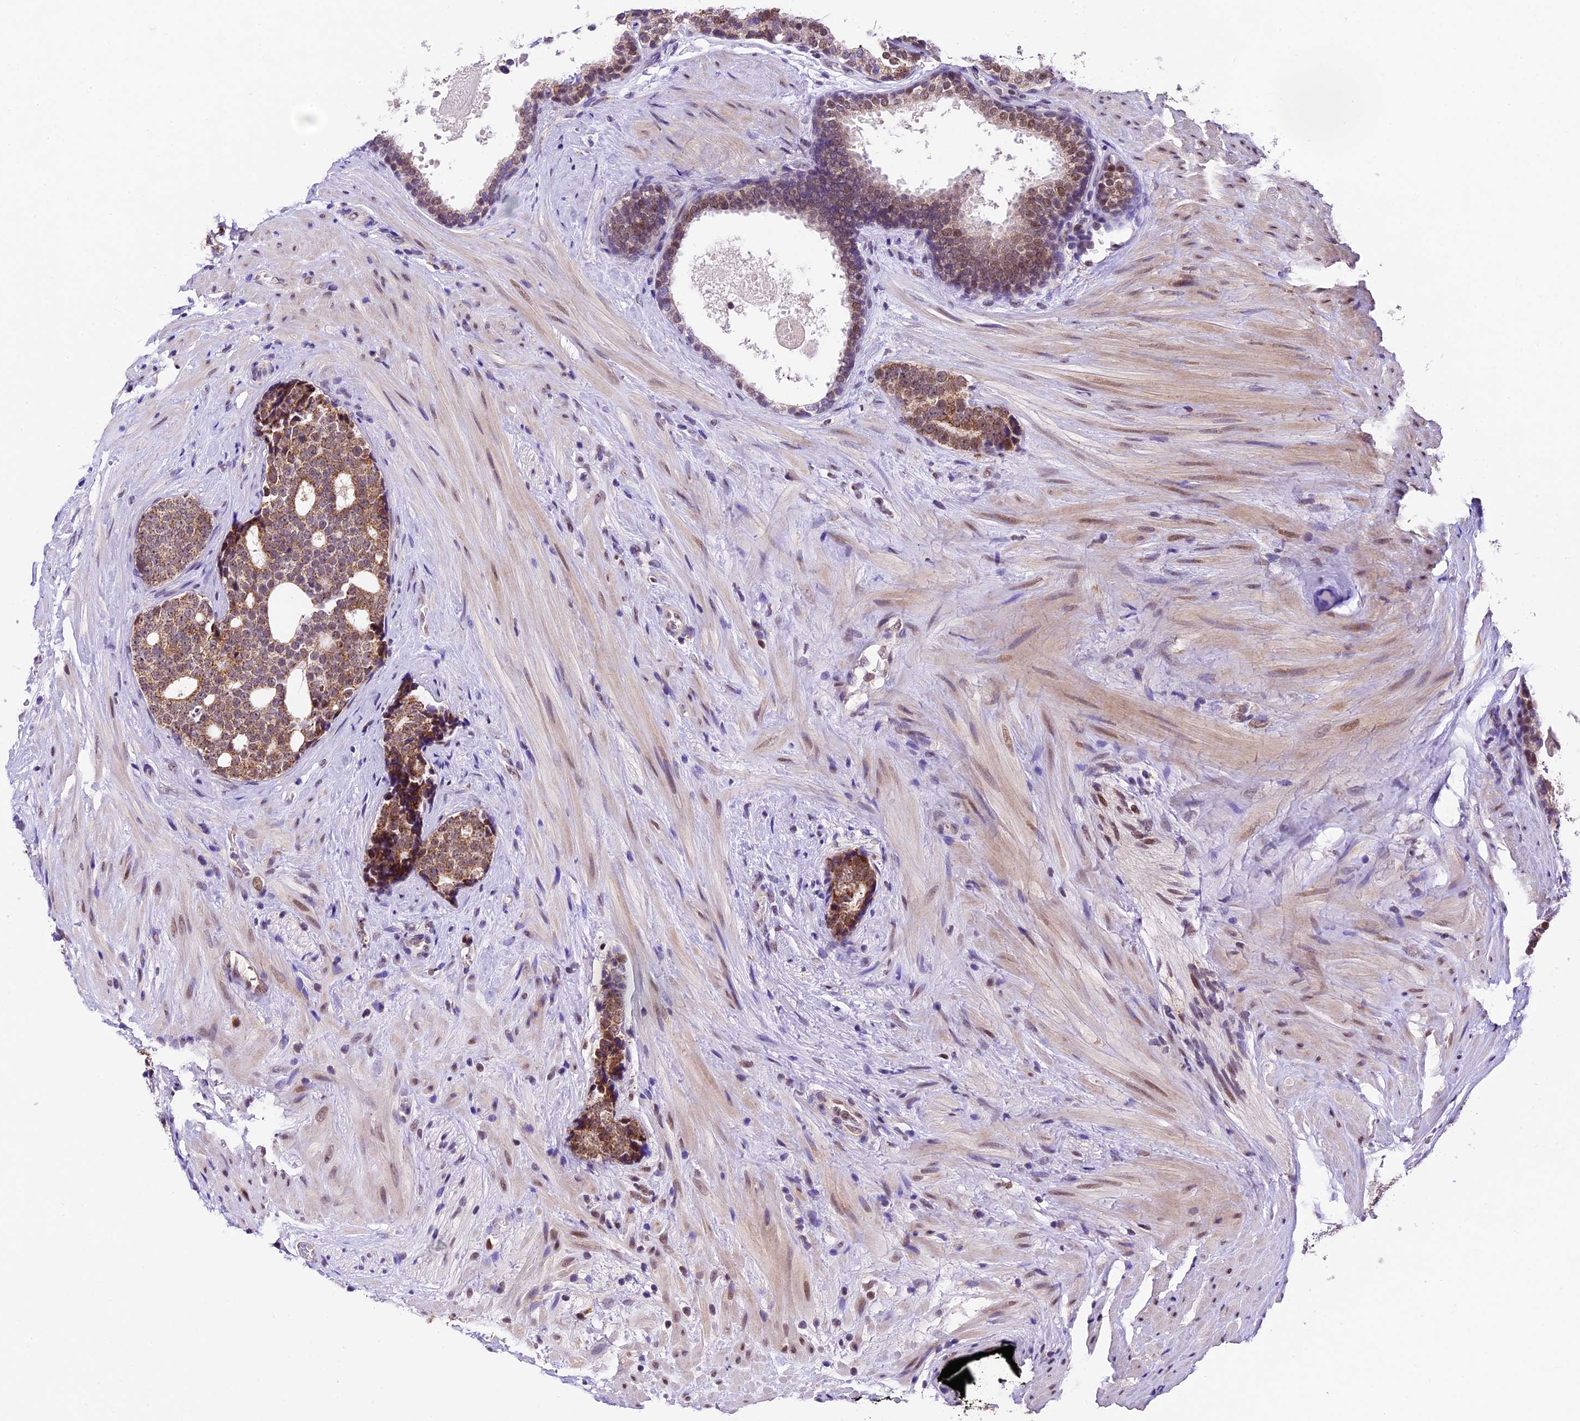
{"staining": {"intensity": "moderate", "quantity": ">75%", "location": "cytoplasmic/membranous"}, "tissue": "prostate cancer", "cell_type": "Tumor cells", "image_type": "cancer", "snomed": [{"axis": "morphology", "description": "Adenocarcinoma, High grade"}, {"axis": "topography", "description": "Prostate"}], "caption": "Protein analysis of high-grade adenocarcinoma (prostate) tissue demonstrates moderate cytoplasmic/membranous positivity in approximately >75% of tumor cells. (IHC, brightfield microscopy, high magnification).", "gene": "CARS2", "patient": {"sex": "male", "age": 56}}